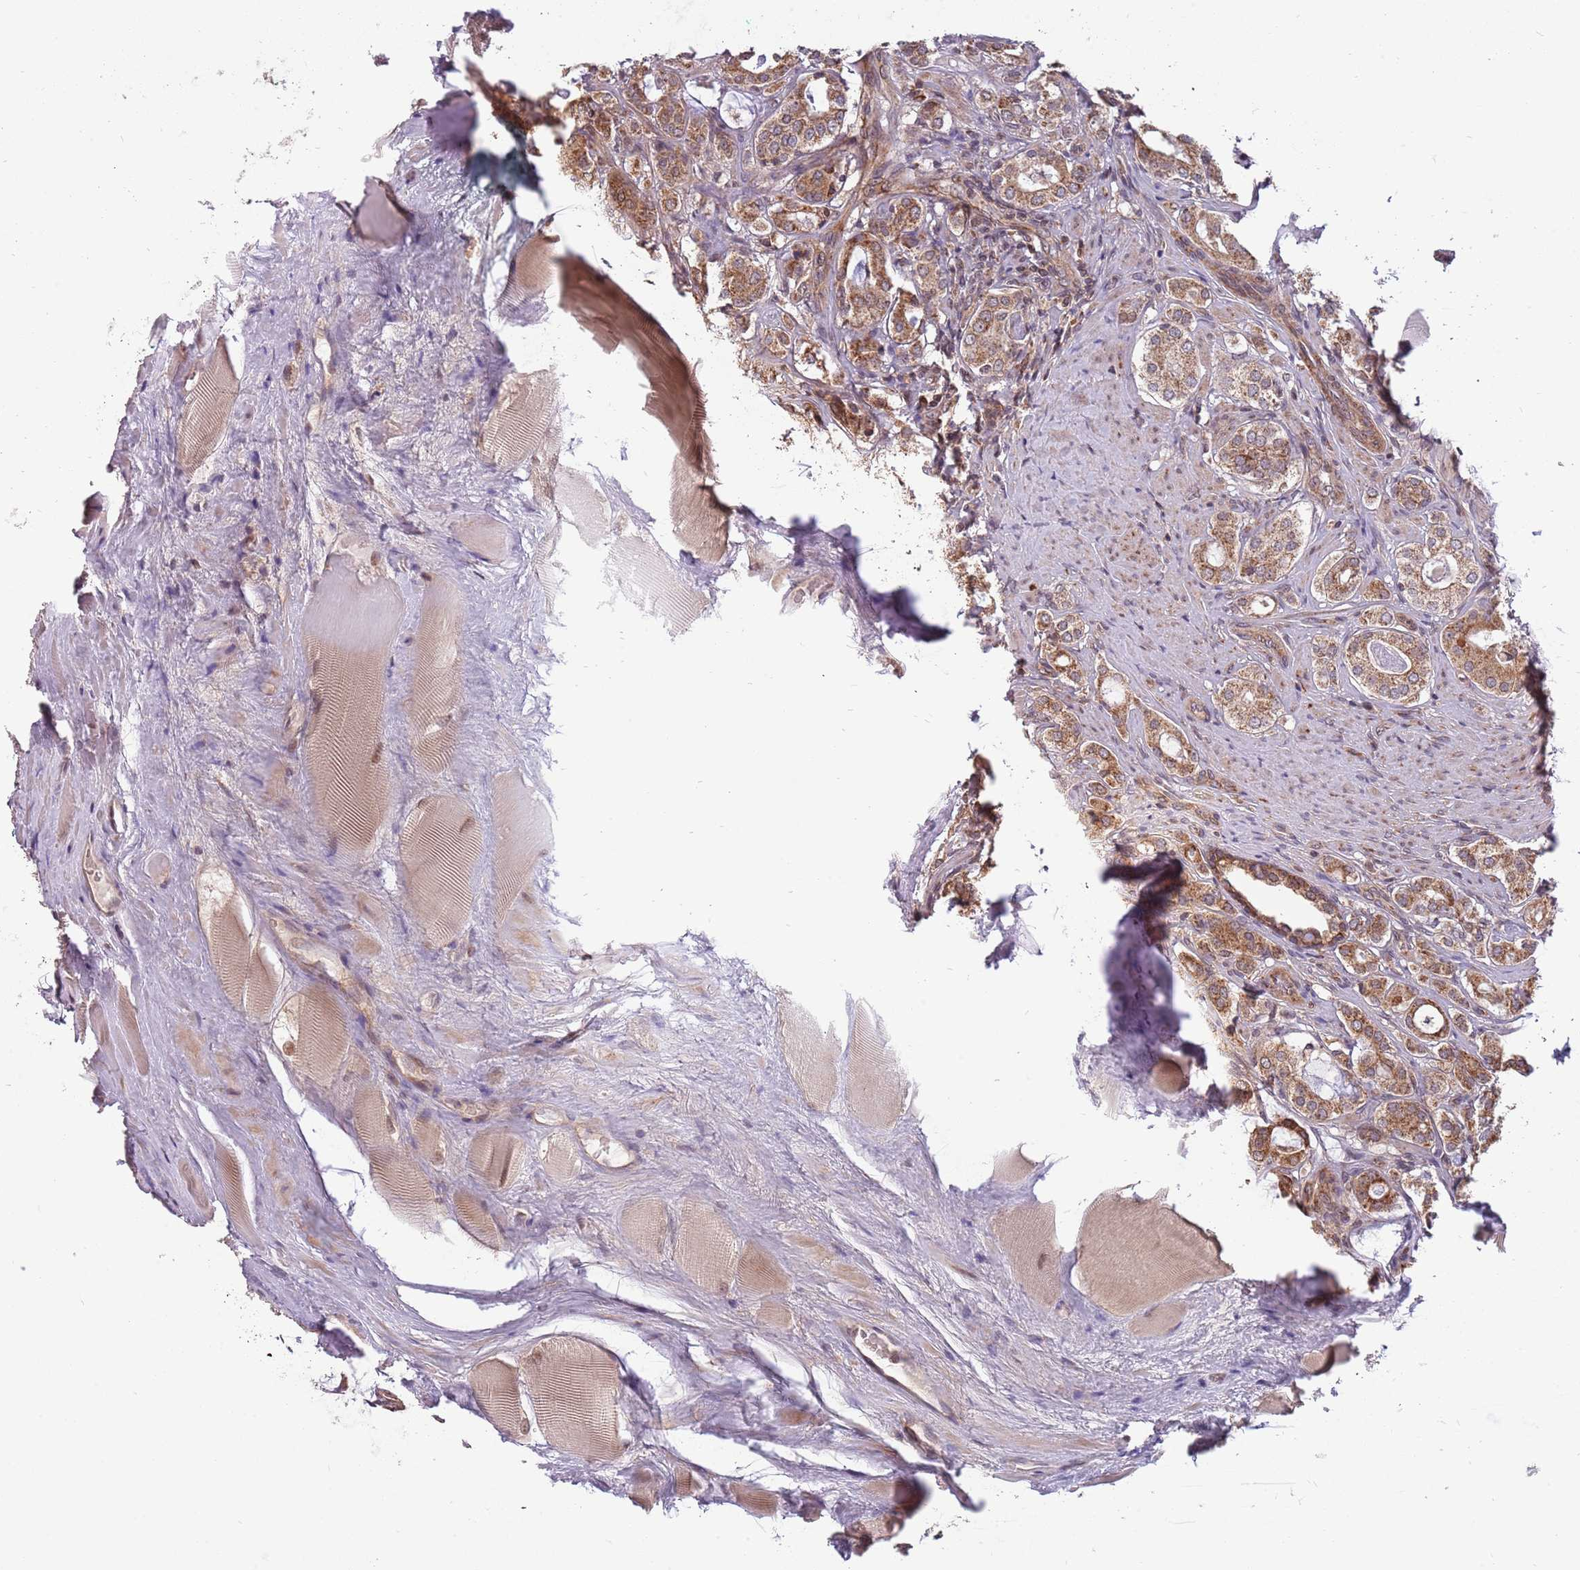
{"staining": {"intensity": "moderate", "quantity": ">75%", "location": "cytoplasmic/membranous"}, "tissue": "prostate cancer", "cell_type": "Tumor cells", "image_type": "cancer", "snomed": [{"axis": "morphology", "description": "Adenocarcinoma, High grade"}, {"axis": "topography", "description": "Prostate"}], "caption": "High-grade adenocarcinoma (prostate) stained with a brown dye demonstrates moderate cytoplasmic/membranous positive positivity in approximately >75% of tumor cells.", "gene": "RNF181", "patient": {"sex": "male", "age": 63}}